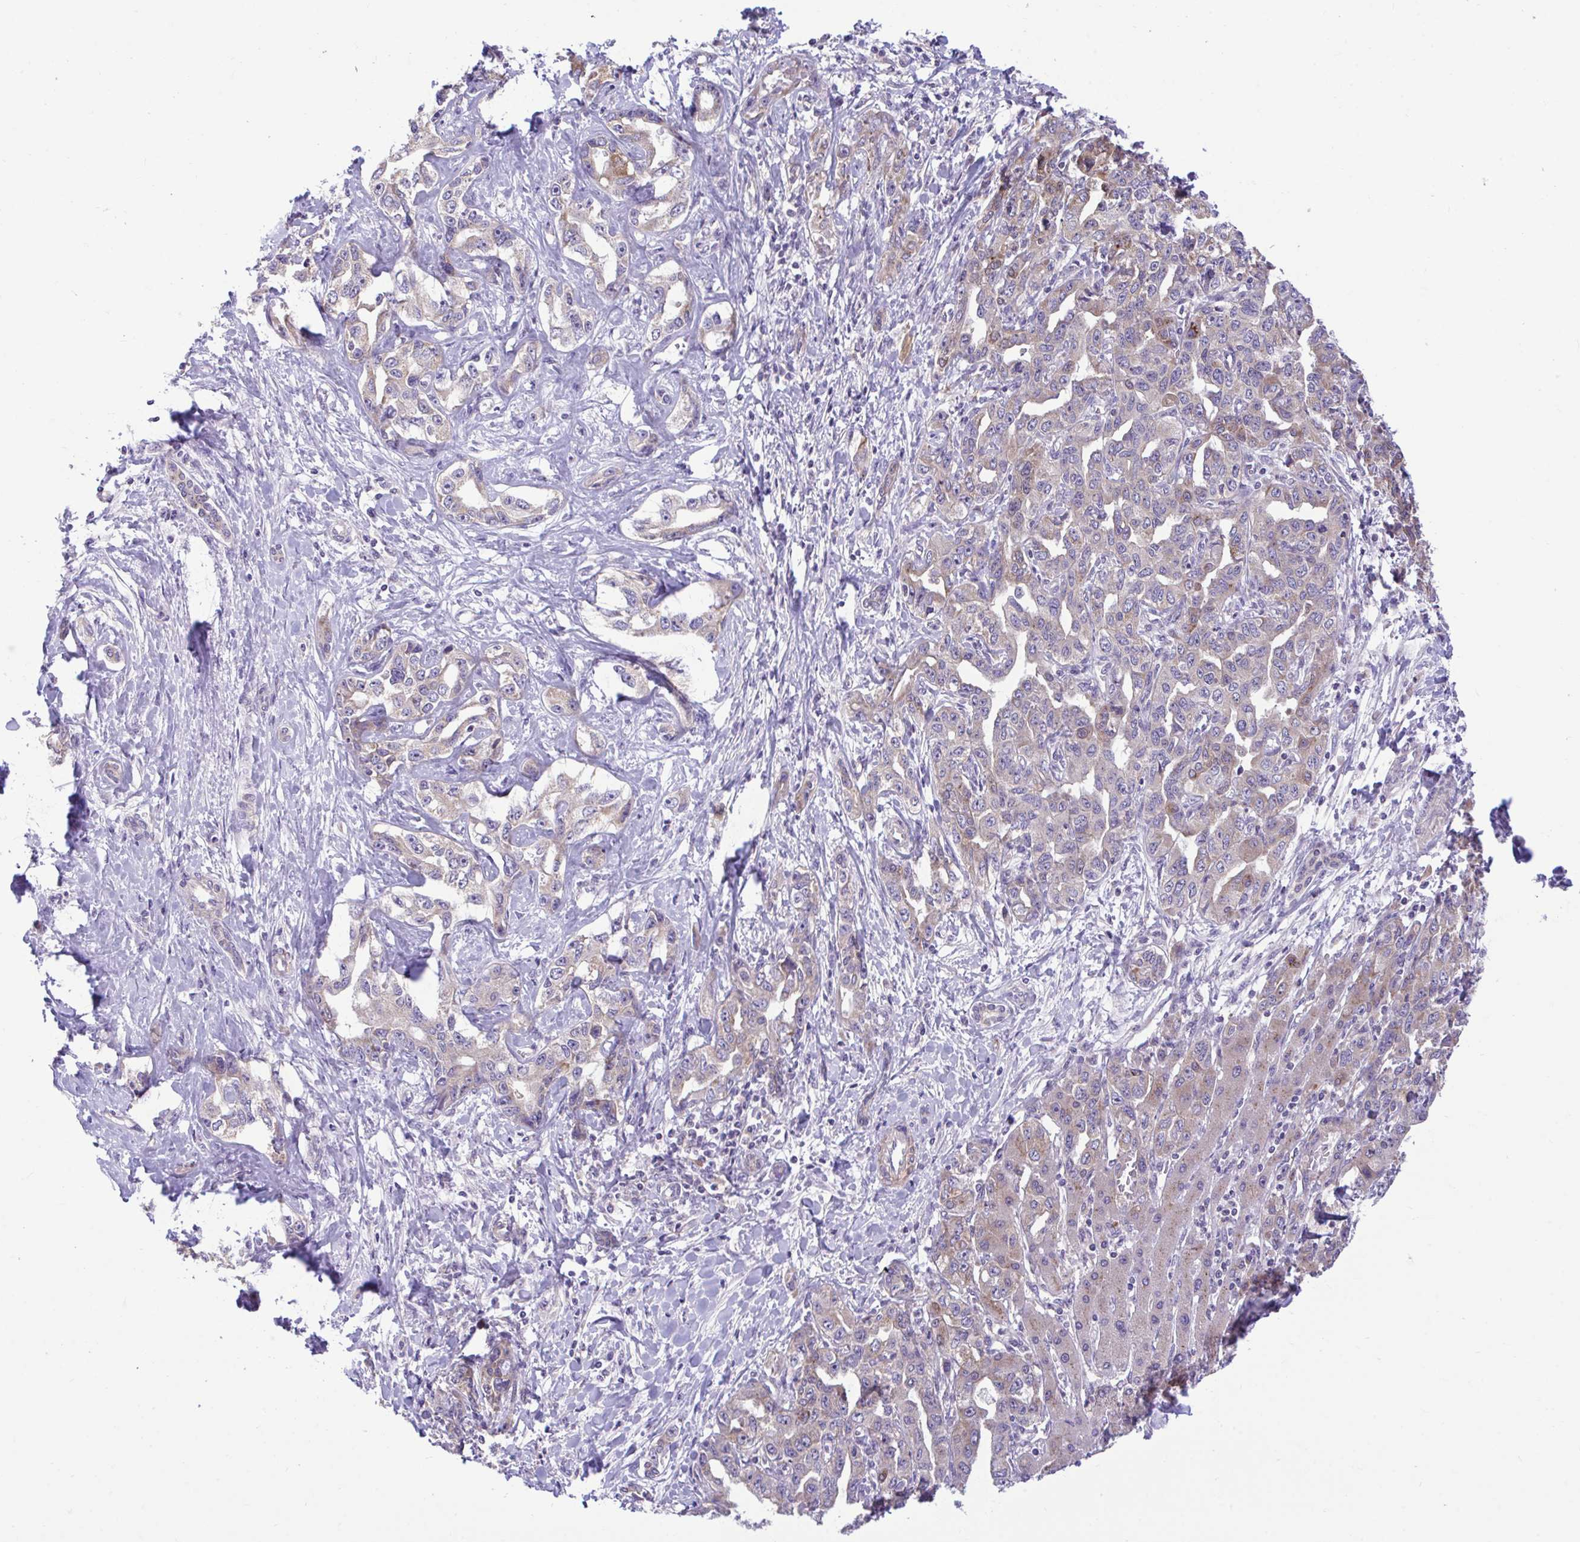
{"staining": {"intensity": "weak", "quantity": "25%-75%", "location": "cytoplasmic/membranous"}, "tissue": "liver cancer", "cell_type": "Tumor cells", "image_type": "cancer", "snomed": [{"axis": "morphology", "description": "Cholangiocarcinoma"}, {"axis": "topography", "description": "Liver"}], "caption": "The image displays staining of liver cancer (cholangiocarcinoma), revealing weak cytoplasmic/membranous protein staining (brown color) within tumor cells.", "gene": "SARS2", "patient": {"sex": "male", "age": 59}}